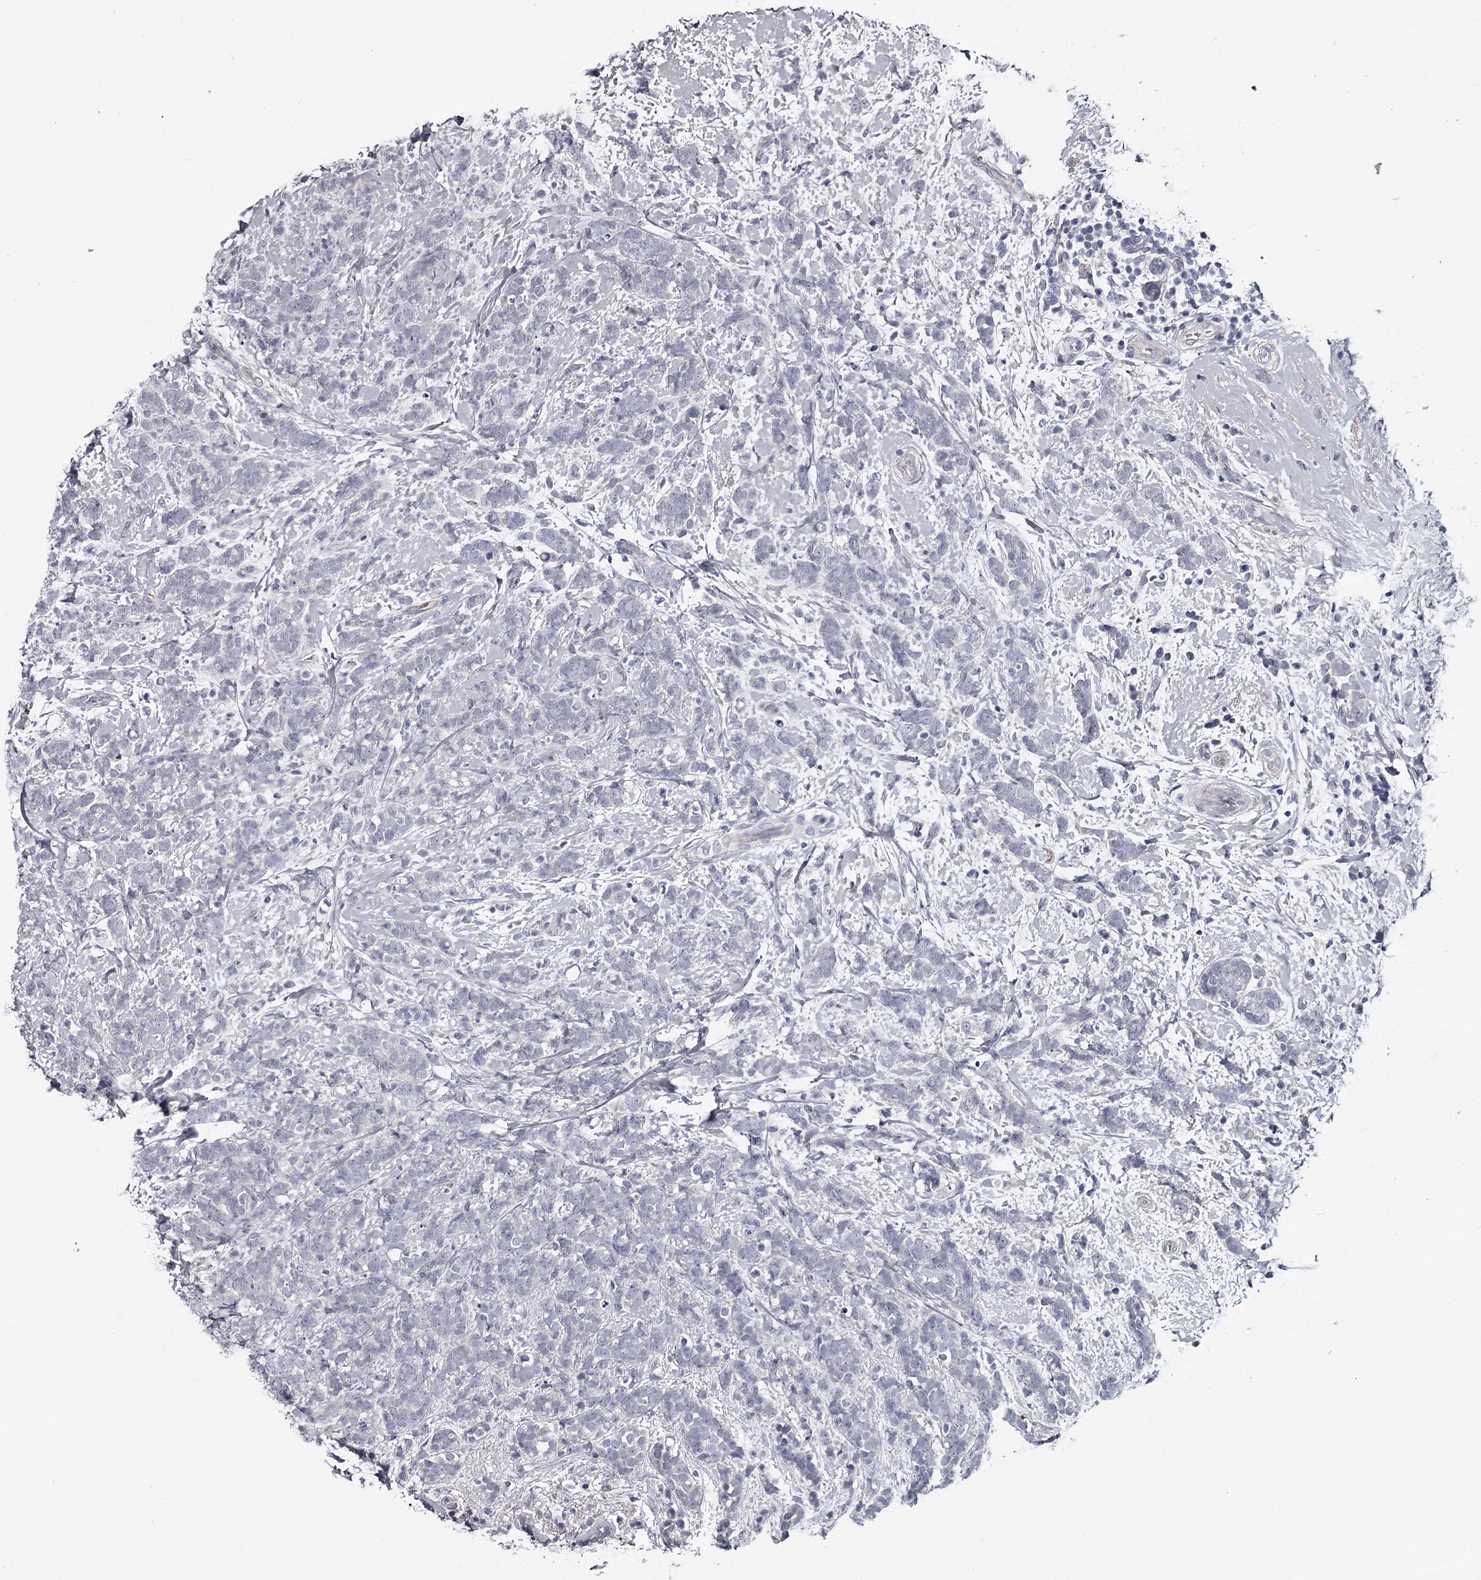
{"staining": {"intensity": "negative", "quantity": "none", "location": "none"}, "tissue": "breast cancer", "cell_type": "Tumor cells", "image_type": "cancer", "snomed": [{"axis": "morphology", "description": "Lobular carcinoma"}, {"axis": "topography", "description": "Breast"}], "caption": "Immunohistochemical staining of breast cancer (lobular carcinoma) exhibits no significant expression in tumor cells. The staining was performed using DAB (3,3'-diaminobenzidine) to visualize the protein expression in brown, while the nuclei were stained in blue with hematoxylin (Magnification: 20x).", "gene": "FDXACB1", "patient": {"sex": "female", "age": 58}}